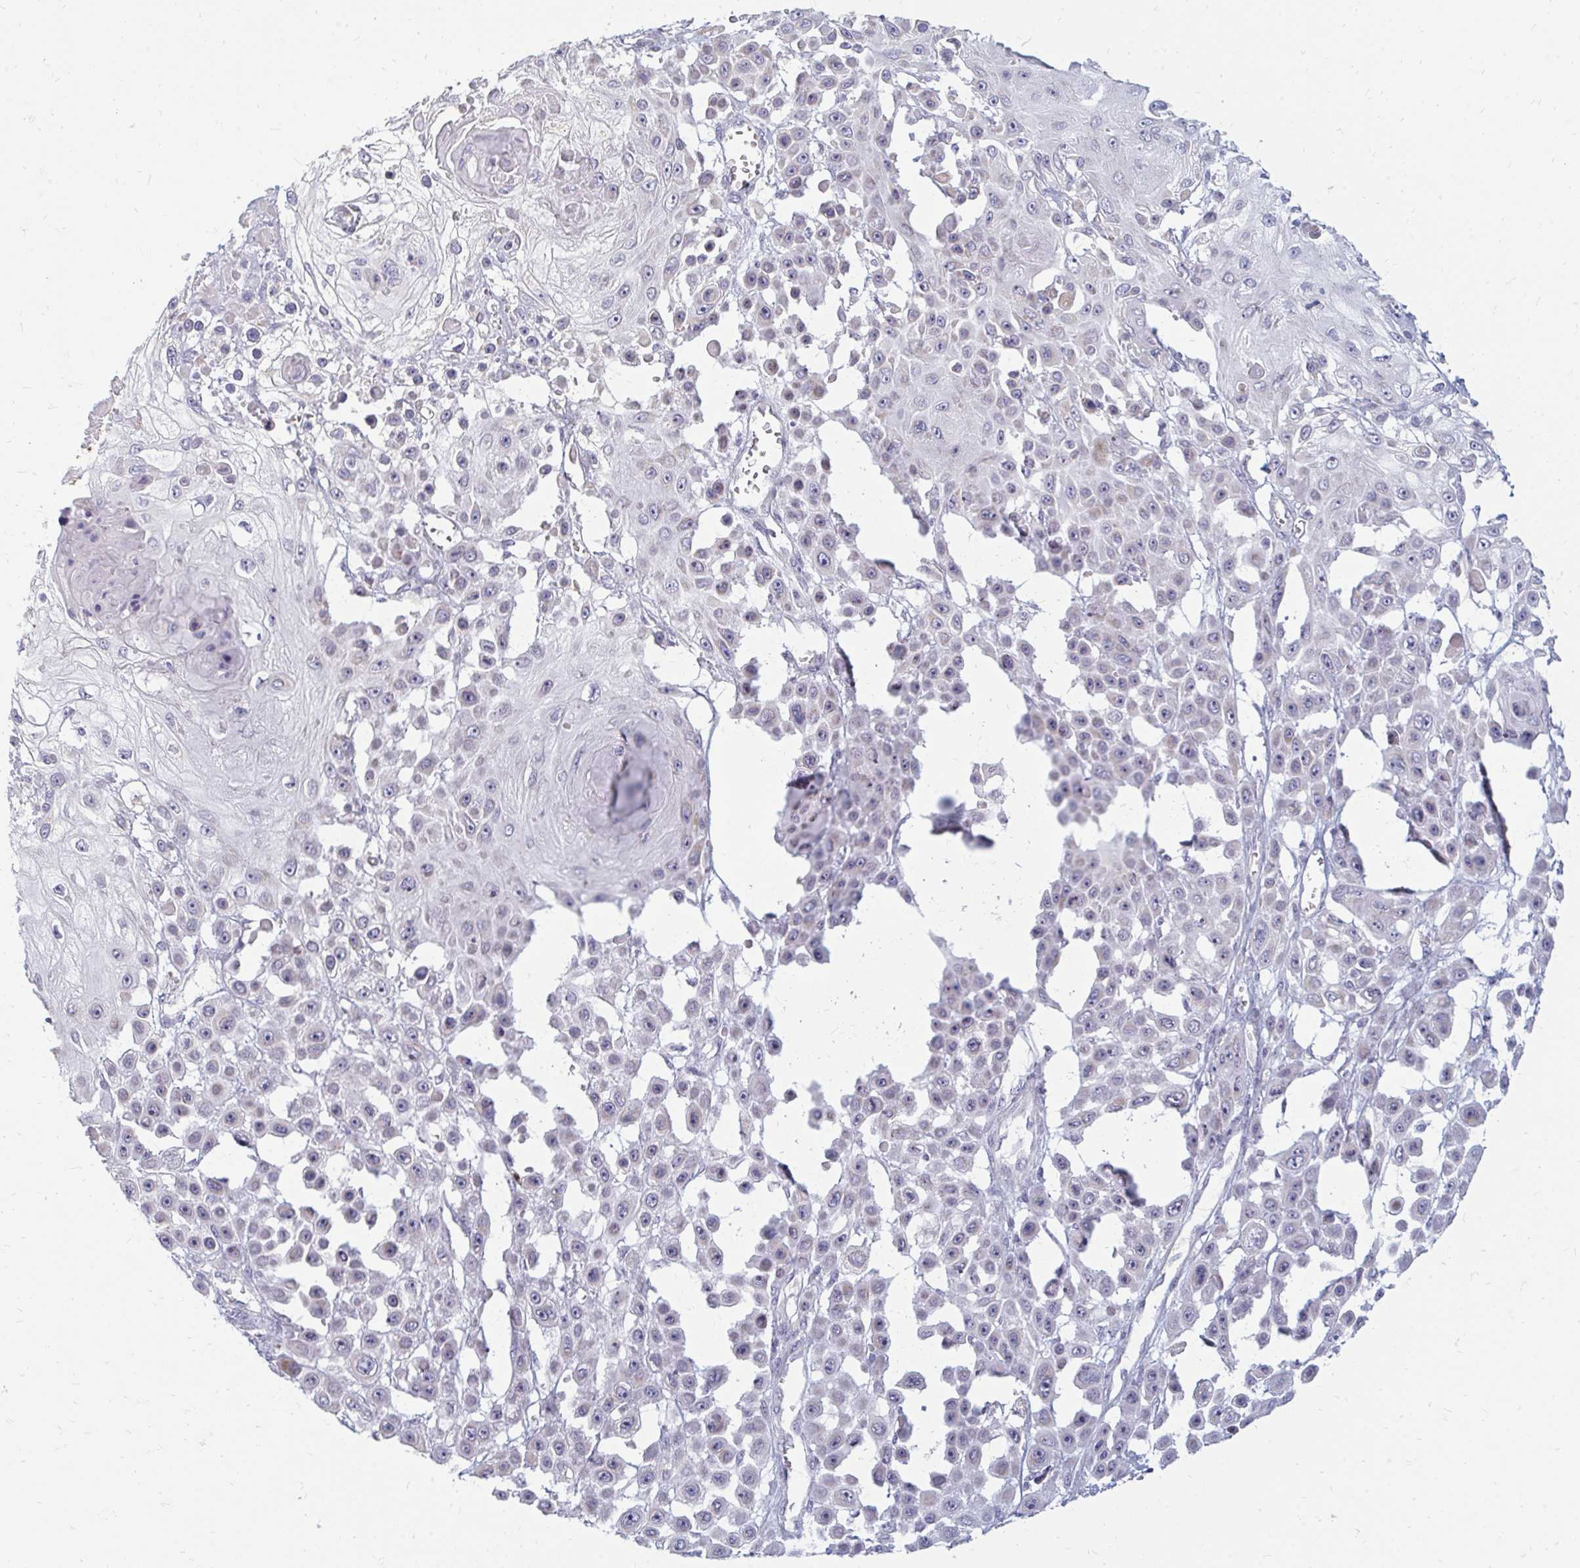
{"staining": {"intensity": "negative", "quantity": "none", "location": "none"}, "tissue": "skin cancer", "cell_type": "Tumor cells", "image_type": "cancer", "snomed": [{"axis": "morphology", "description": "Squamous cell carcinoma, NOS"}, {"axis": "topography", "description": "Skin"}], "caption": "DAB (3,3'-diaminobenzidine) immunohistochemical staining of skin cancer (squamous cell carcinoma) exhibits no significant staining in tumor cells. Brightfield microscopy of immunohistochemistry stained with DAB (3,3'-diaminobenzidine) (brown) and hematoxylin (blue), captured at high magnification.", "gene": "RAB33A", "patient": {"sex": "male", "age": 67}}